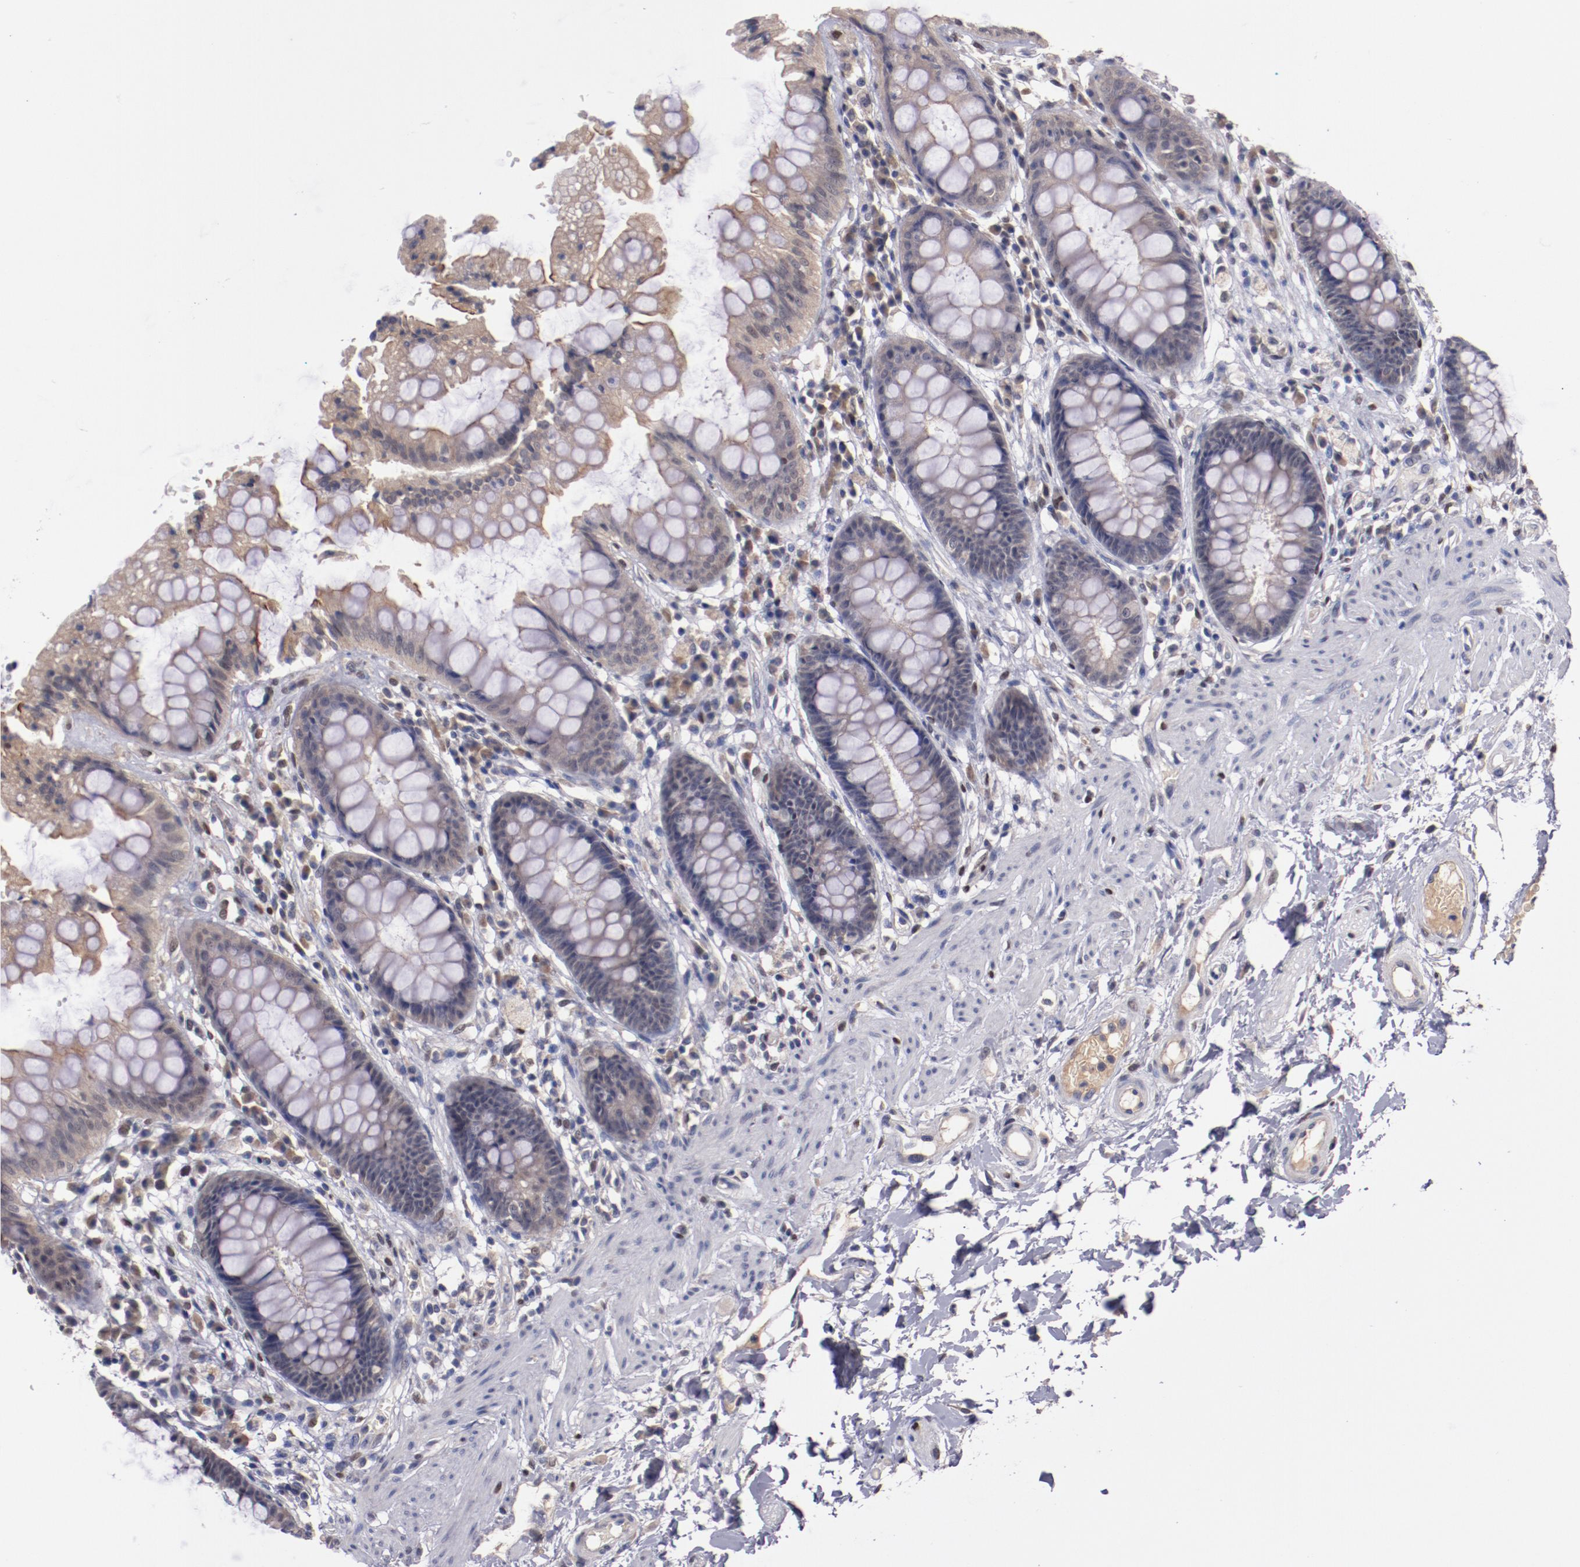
{"staining": {"intensity": "weak", "quantity": ">75%", "location": "cytoplasmic/membranous"}, "tissue": "rectum", "cell_type": "Glandular cells", "image_type": "normal", "snomed": [{"axis": "morphology", "description": "Normal tissue, NOS"}, {"axis": "topography", "description": "Rectum"}], "caption": "Immunohistochemistry (IHC) (DAB) staining of benign rectum exhibits weak cytoplasmic/membranous protein staining in about >75% of glandular cells. The staining is performed using DAB (3,3'-diaminobenzidine) brown chromogen to label protein expression. The nuclei are counter-stained blue using hematoxylin.", "gene": "FAM81A", "patient": {"sex": "female", "age": 46}}